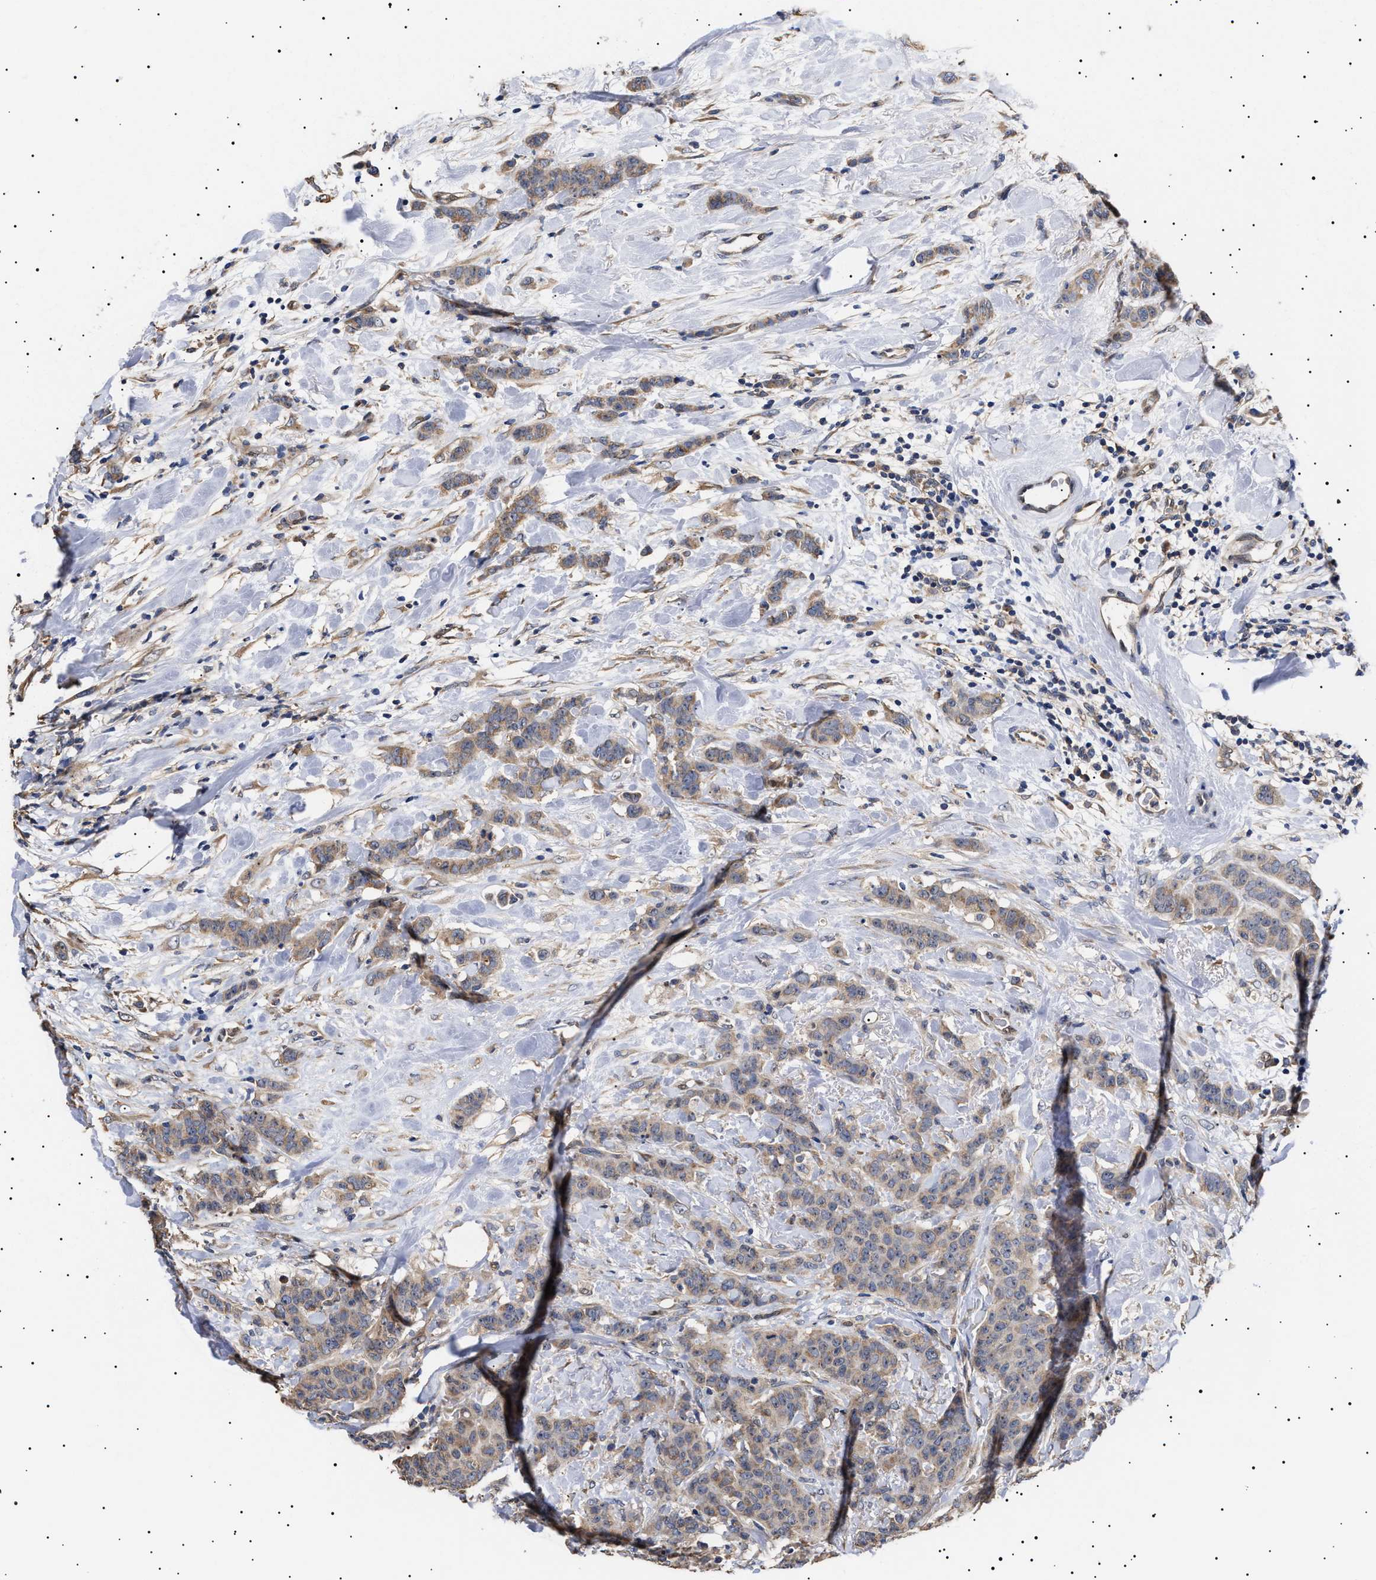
{"staining": {"intensity": "moderate", "quantity": "25%-75%", "location": "cytoplasmic/membranous"}, "tissue": "breast cancer", "cell_type": "Tumor cells", "image_type": "cancer", "snomed": [{"axis": "morphology", "description": "Normal tissue, NOS"}, {"axis": "morphology", "description": "Duct carcinoma"}, {"axis": "topography", "description": "Breast"}], "caption": "Breast infiltrating ductal carcinoma stained with DAB IHC displays medium levels of moderate cytoplasmic/membranous expression in approximately 25%-75% of tumor cells.", "gene": "KRBA1", "patient": {"sex": "female", "age": 40}}